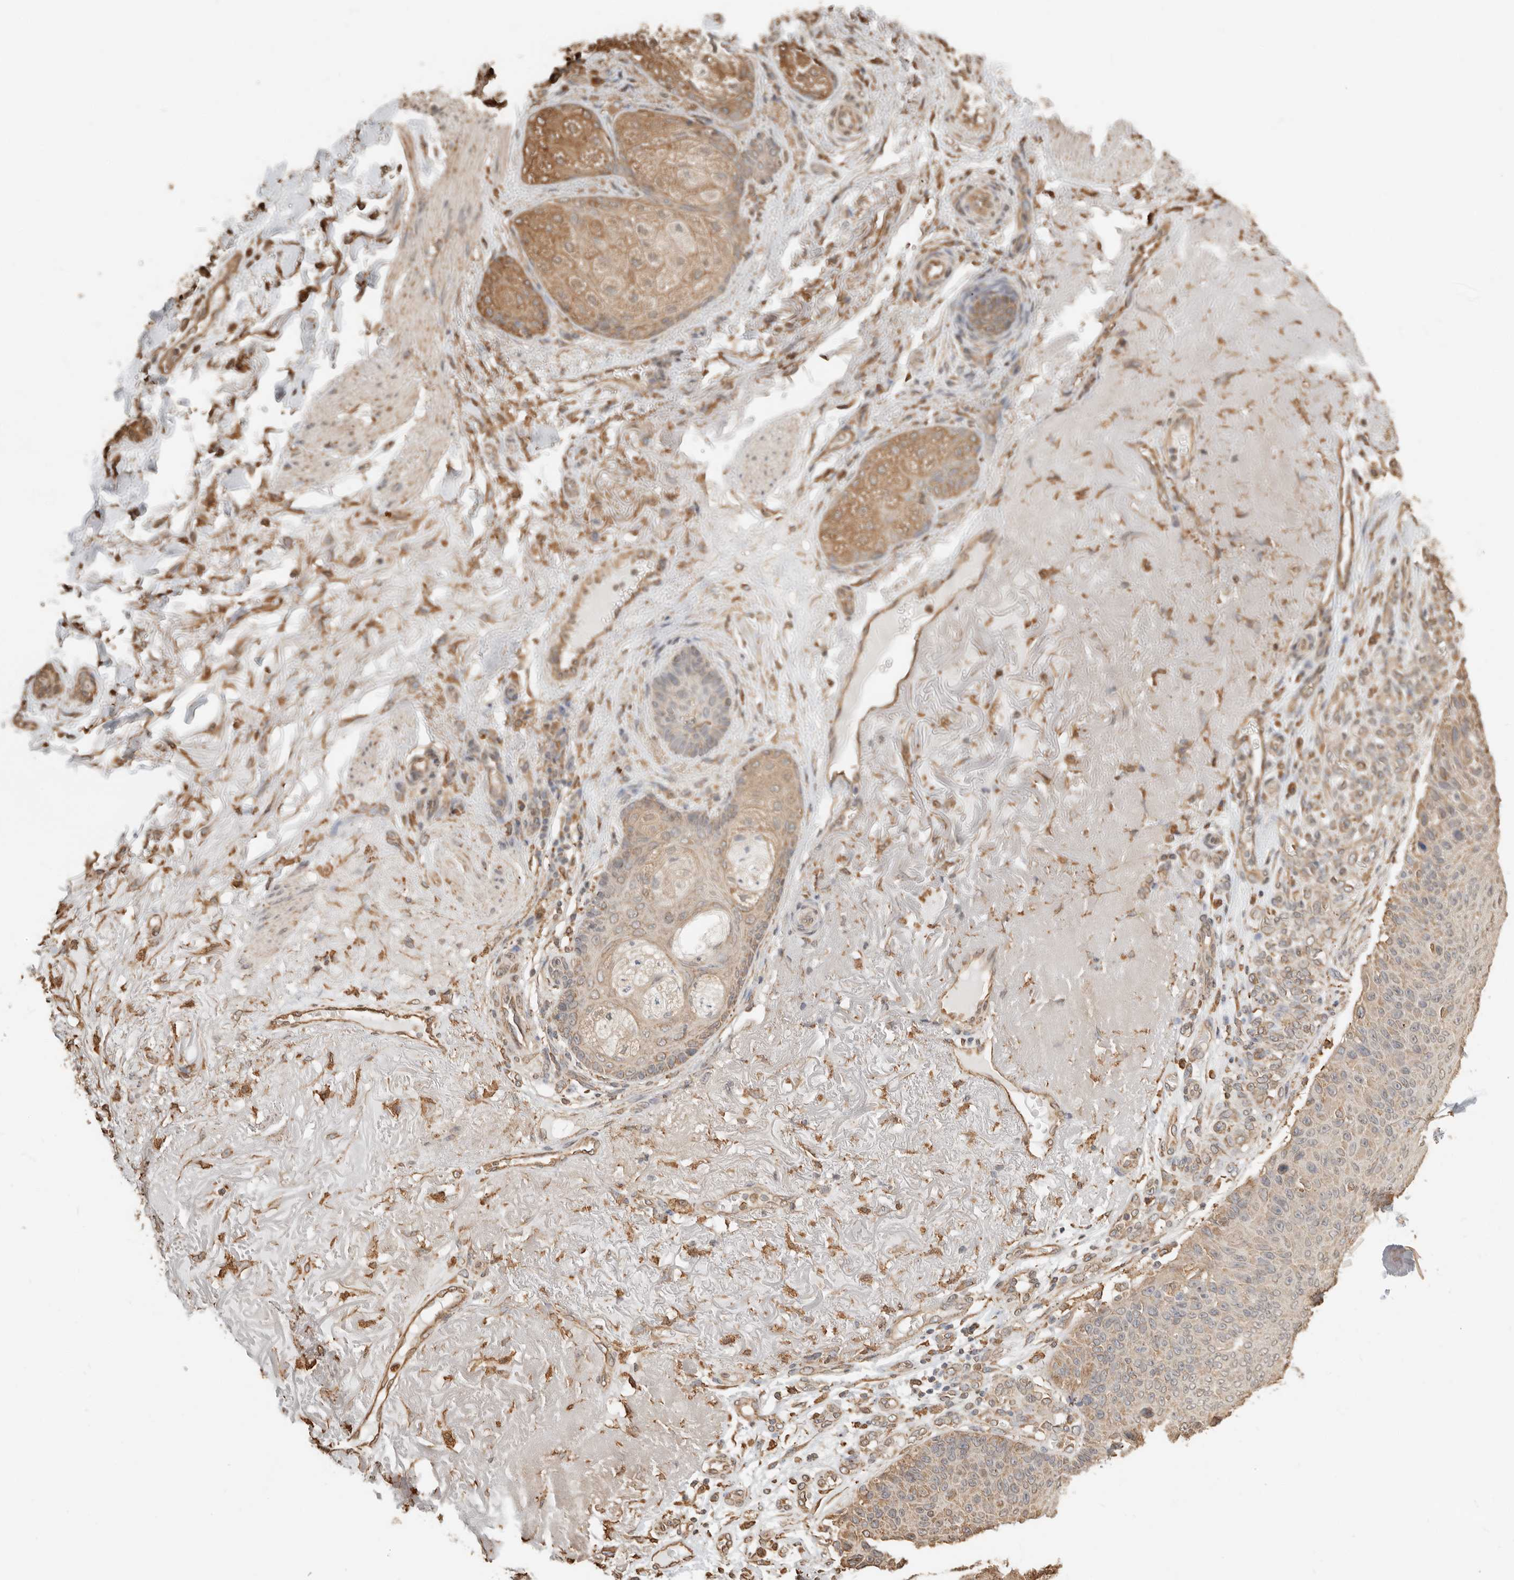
{"staining": {"intensity": "weak", "quantity": "25%-75%", "location": "cytoplasmic/membranous"}, "tissue": "skin cancer", "cell_type": "Tumor cells", "image_type": "cancer", "snomed": [{"axis": "morphology", "description": "Squamous cell carcinoma, NOS"}, {"axis": "topography", "description": "Skin"}], "caption": "Squamous cell carcinoma (skin) stained for a protein (brown) shows weak cytoplasmic/membranous positive staining in approximately 25%-75% of tumor cells.", "gene": "ARHGEF10L", "patient": {"sex": "female", "age": 88}}